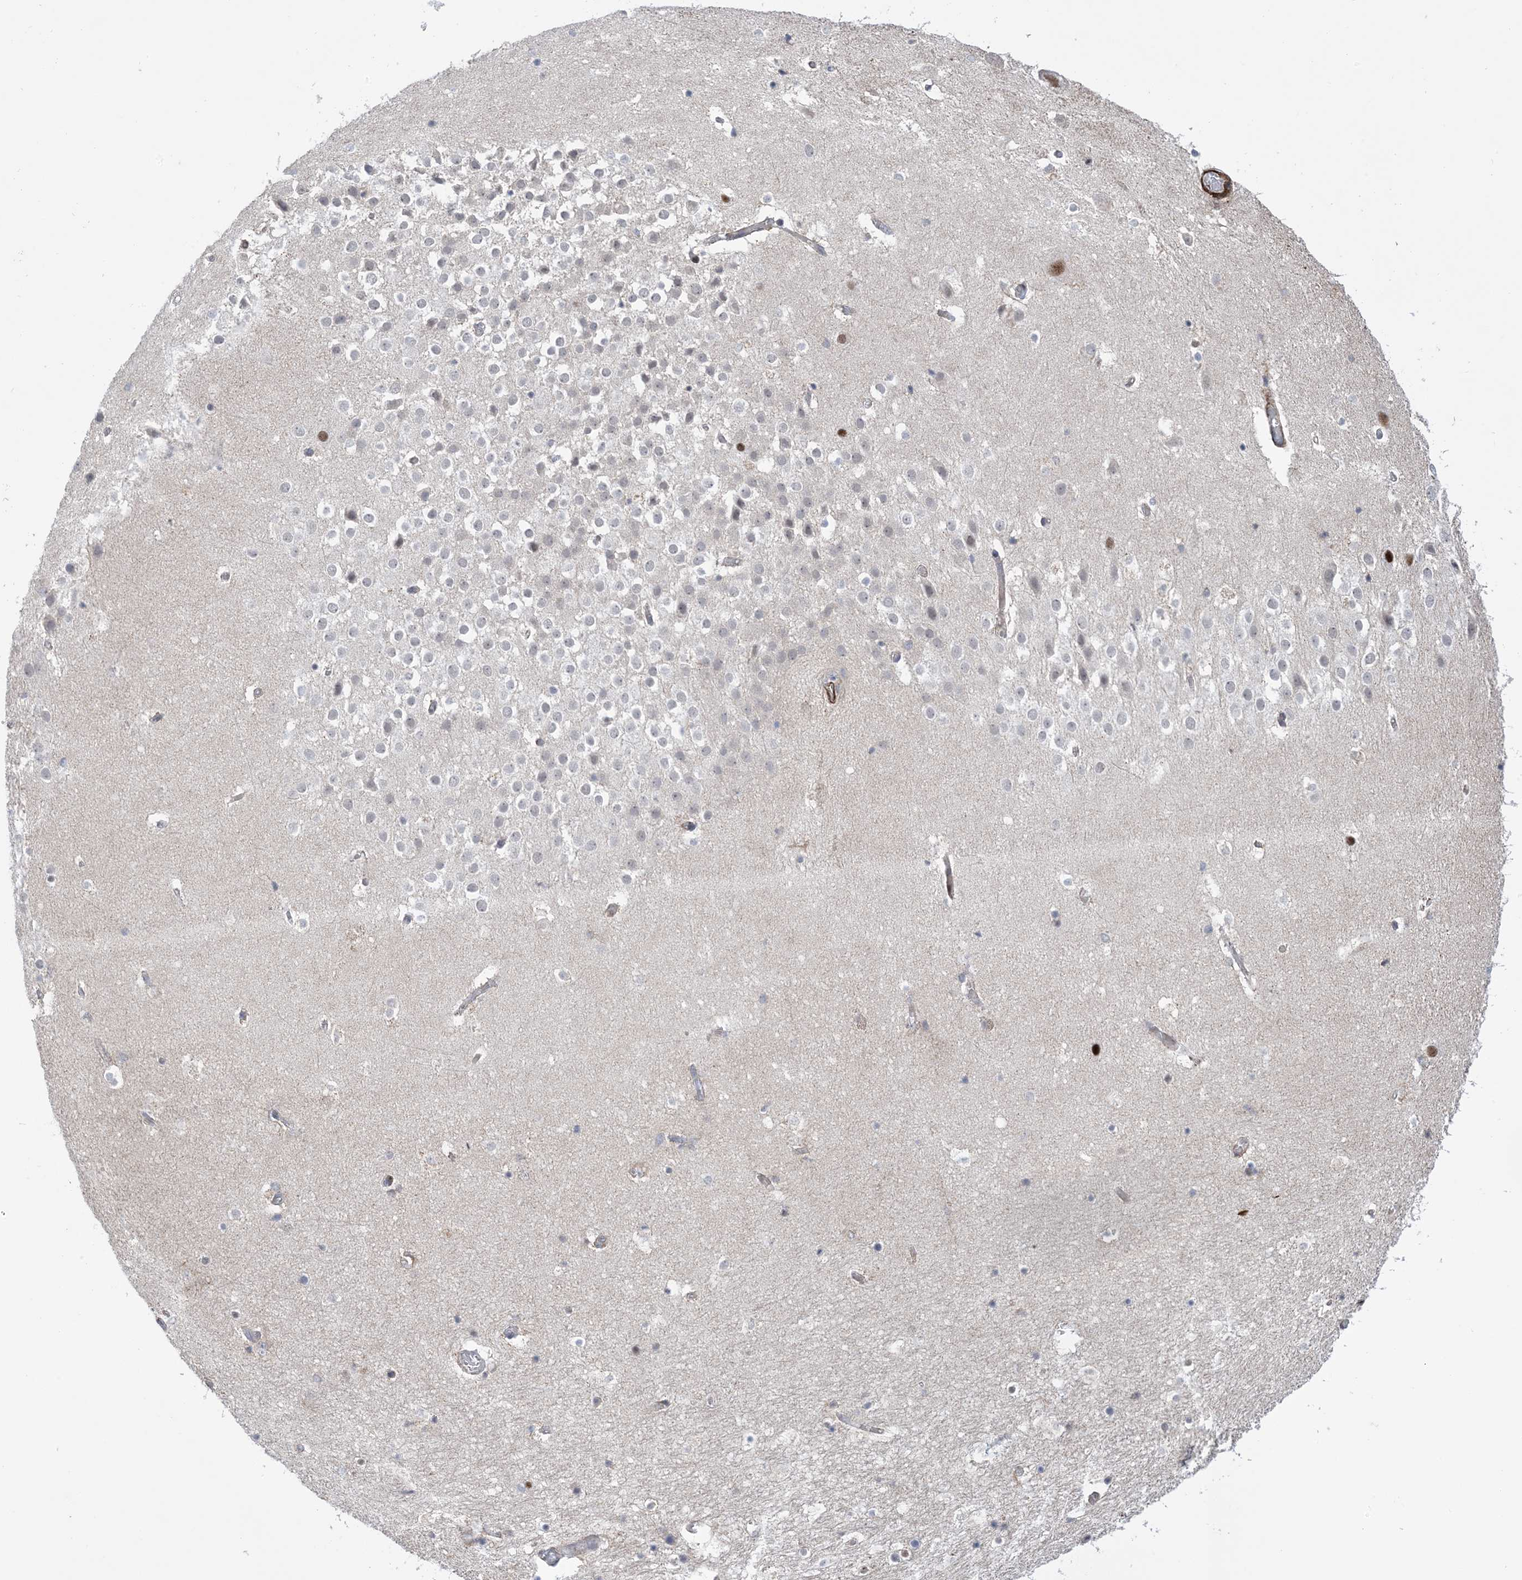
{"staining": {"intensity": "negative", "quantity": "none", "location": "none"}, "tissue": "hippocampus", "cell_type": "Glial cells", "image_type": "normal", "snomed": [{"axis": "morphology", "description": "Normal tissue, NOS"}, {"axis": "topography", "description": "Hippocampus"}], "caption": "Glial cells show no significant staining in normal hippocampus. (Stains: DAB immunohistochemistry with hematoxylin counter stain, Microscopy: brightfield microscopy at high magnification).", "gene": "ZNF8", "patient": {"sex": "female", "age": 52}}